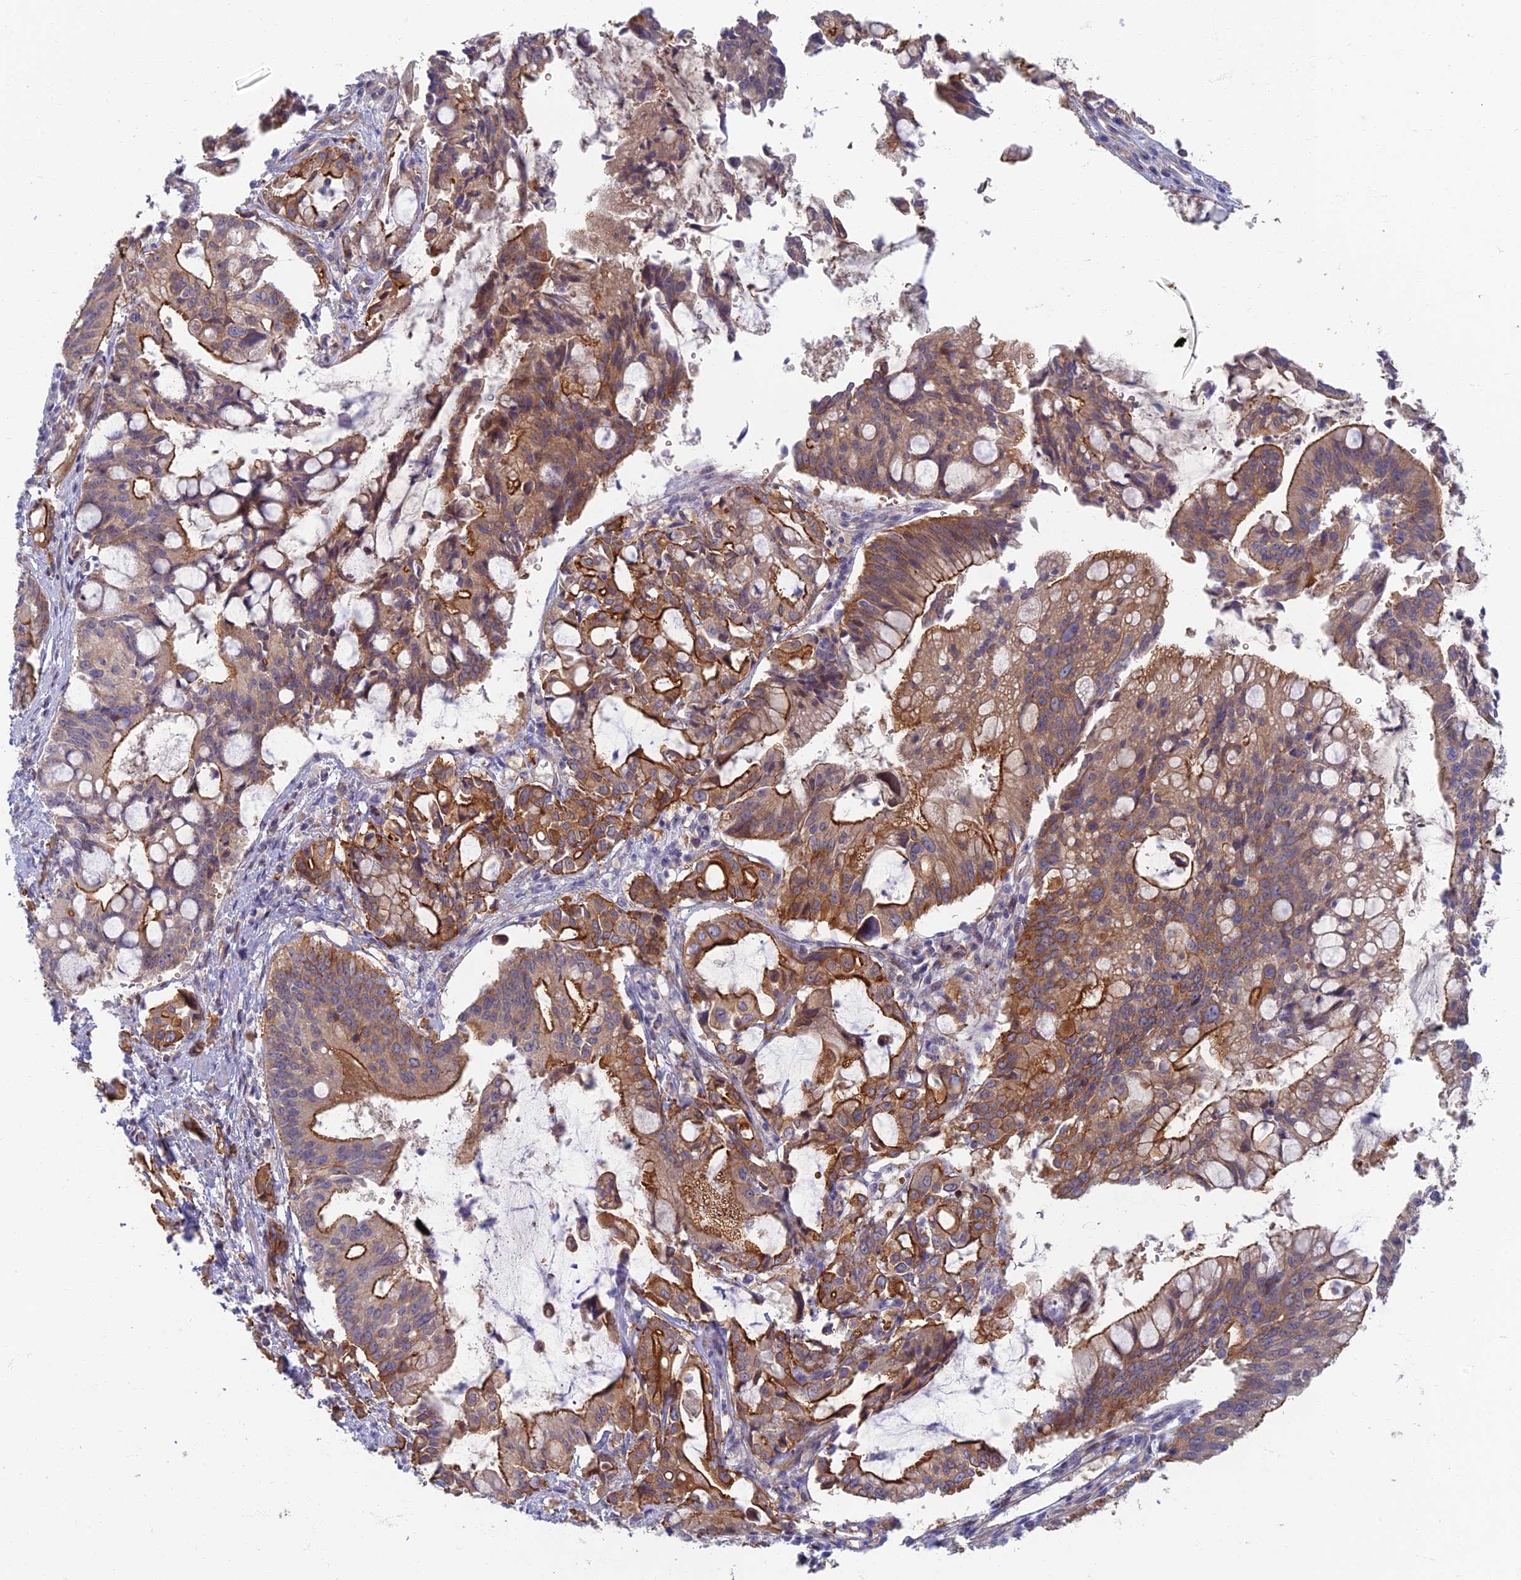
{"staining": {"intensity": "strong", "quantity": "25%-75%", "location": "cytoplasmic/membranous"}, "tissue": "pancreatic cancer", "cell_type": "Tumor cells", "image_type": "cancer", "snomed": [{"axis": "morphology", "description": "Adenocarcinoma, NOS"}, {"axis": "topography", "description": "Pancreas"}], "caption": "Immunohistochemistry (IHC) histopathology image of neoplastic tissue: human pancreatic adenocarcinoma stained using IHC reveals high levels of strong protein expression localized specifically in the cytoplasmic/membranous of tumor cells, appearing as a cytoplasmic/membranous brown color.", "gene": "RHBDL2", "patient": {"sex": "male", "age": 68}}